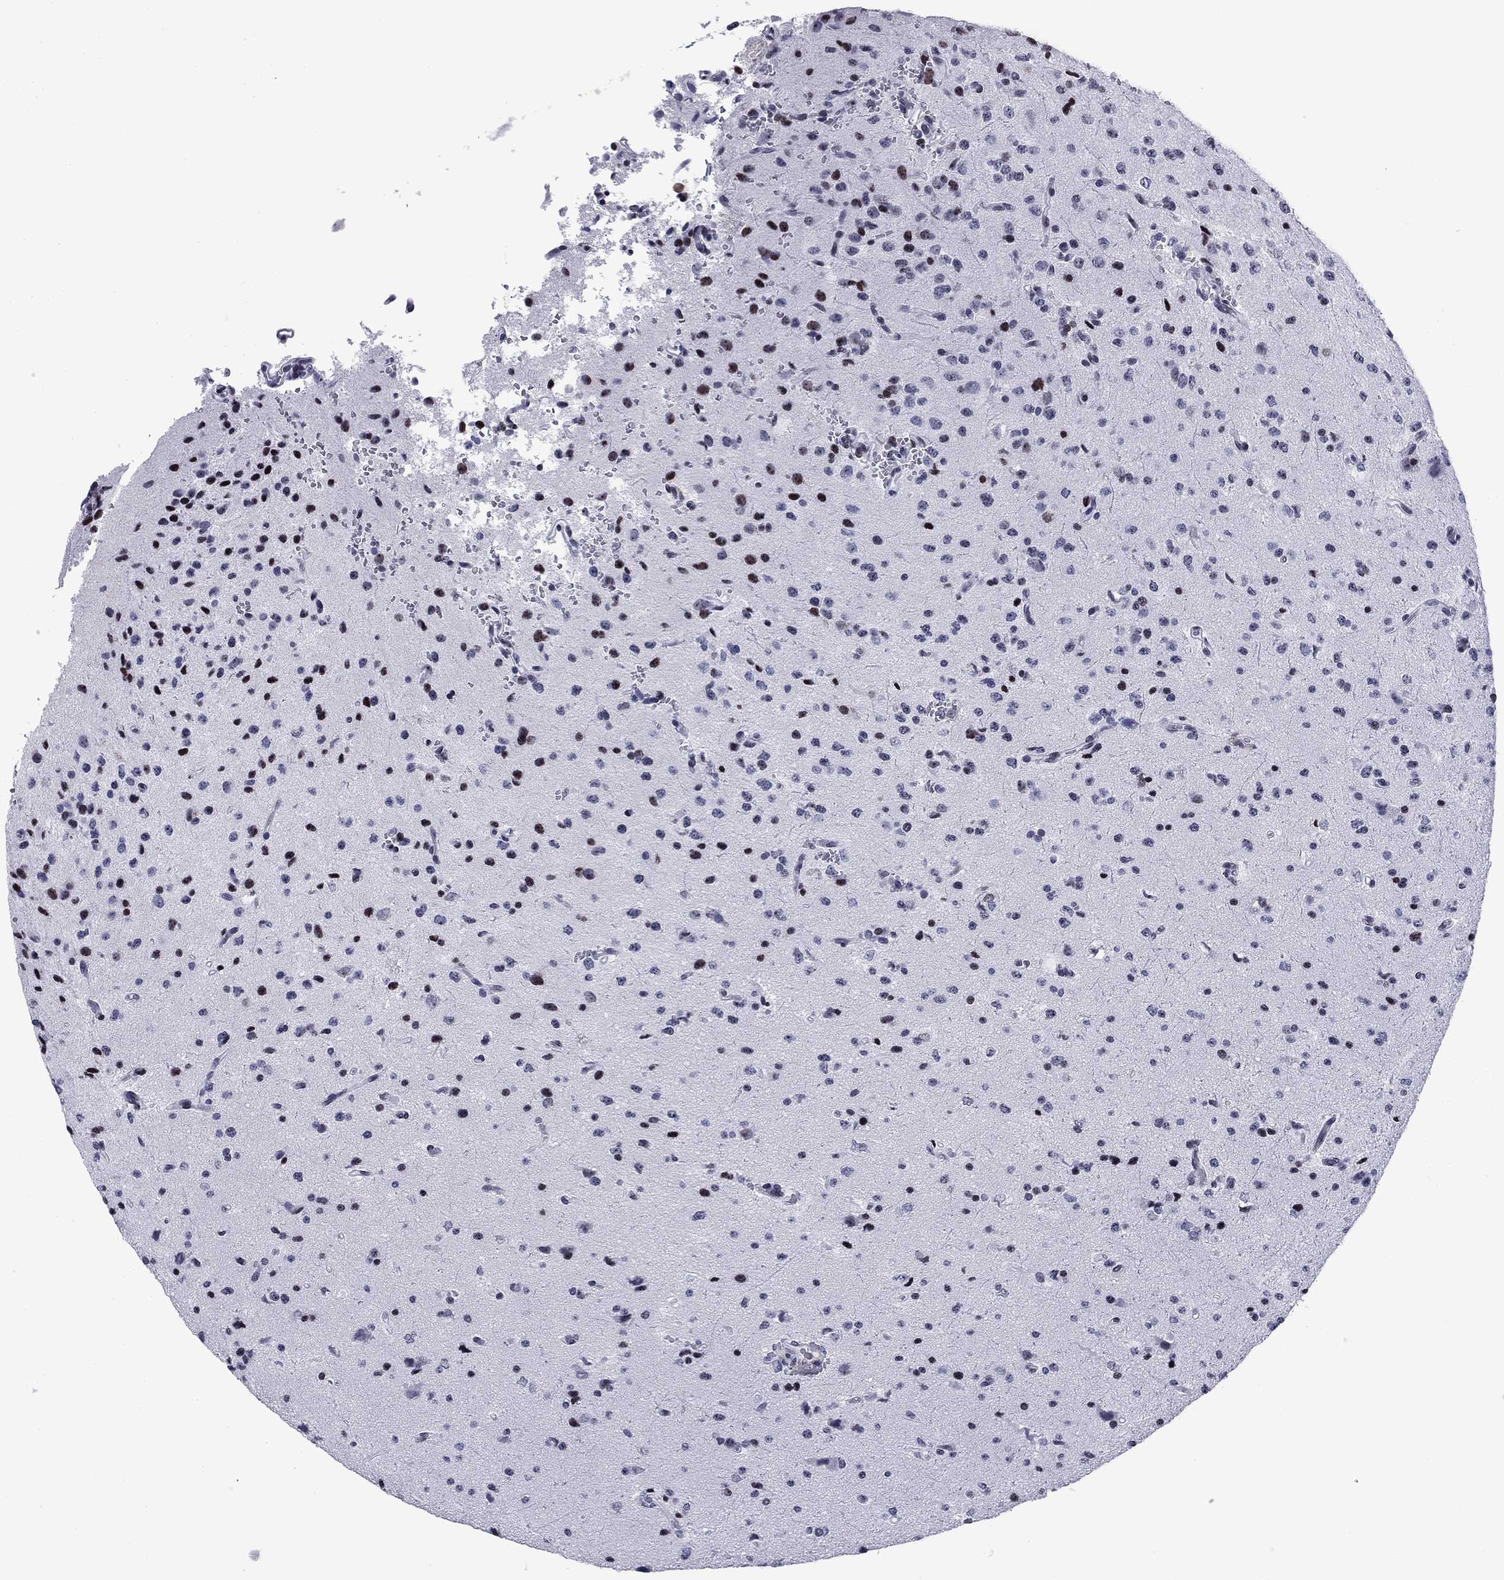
{"staining": {"intensity": "moderate", "quantity": "<25%", "location": "nuclear"}, "tissue": "glioma", "cell_type": "Tumor cells", "image_type": "cancer", "snomed": [{"axis": "morphology", "description": "Glioma, malignant, Low grade"}, {"axis": "topography", "description": "Brain"}], "caption": "IHC (DAB) staining of low-grade glioma (malignant) displays moderate nuclear protein positivity in approximately <25% of tumor cells.", "gene": "CCDC144A", "patient": {"sex": "male", "age": 41}}